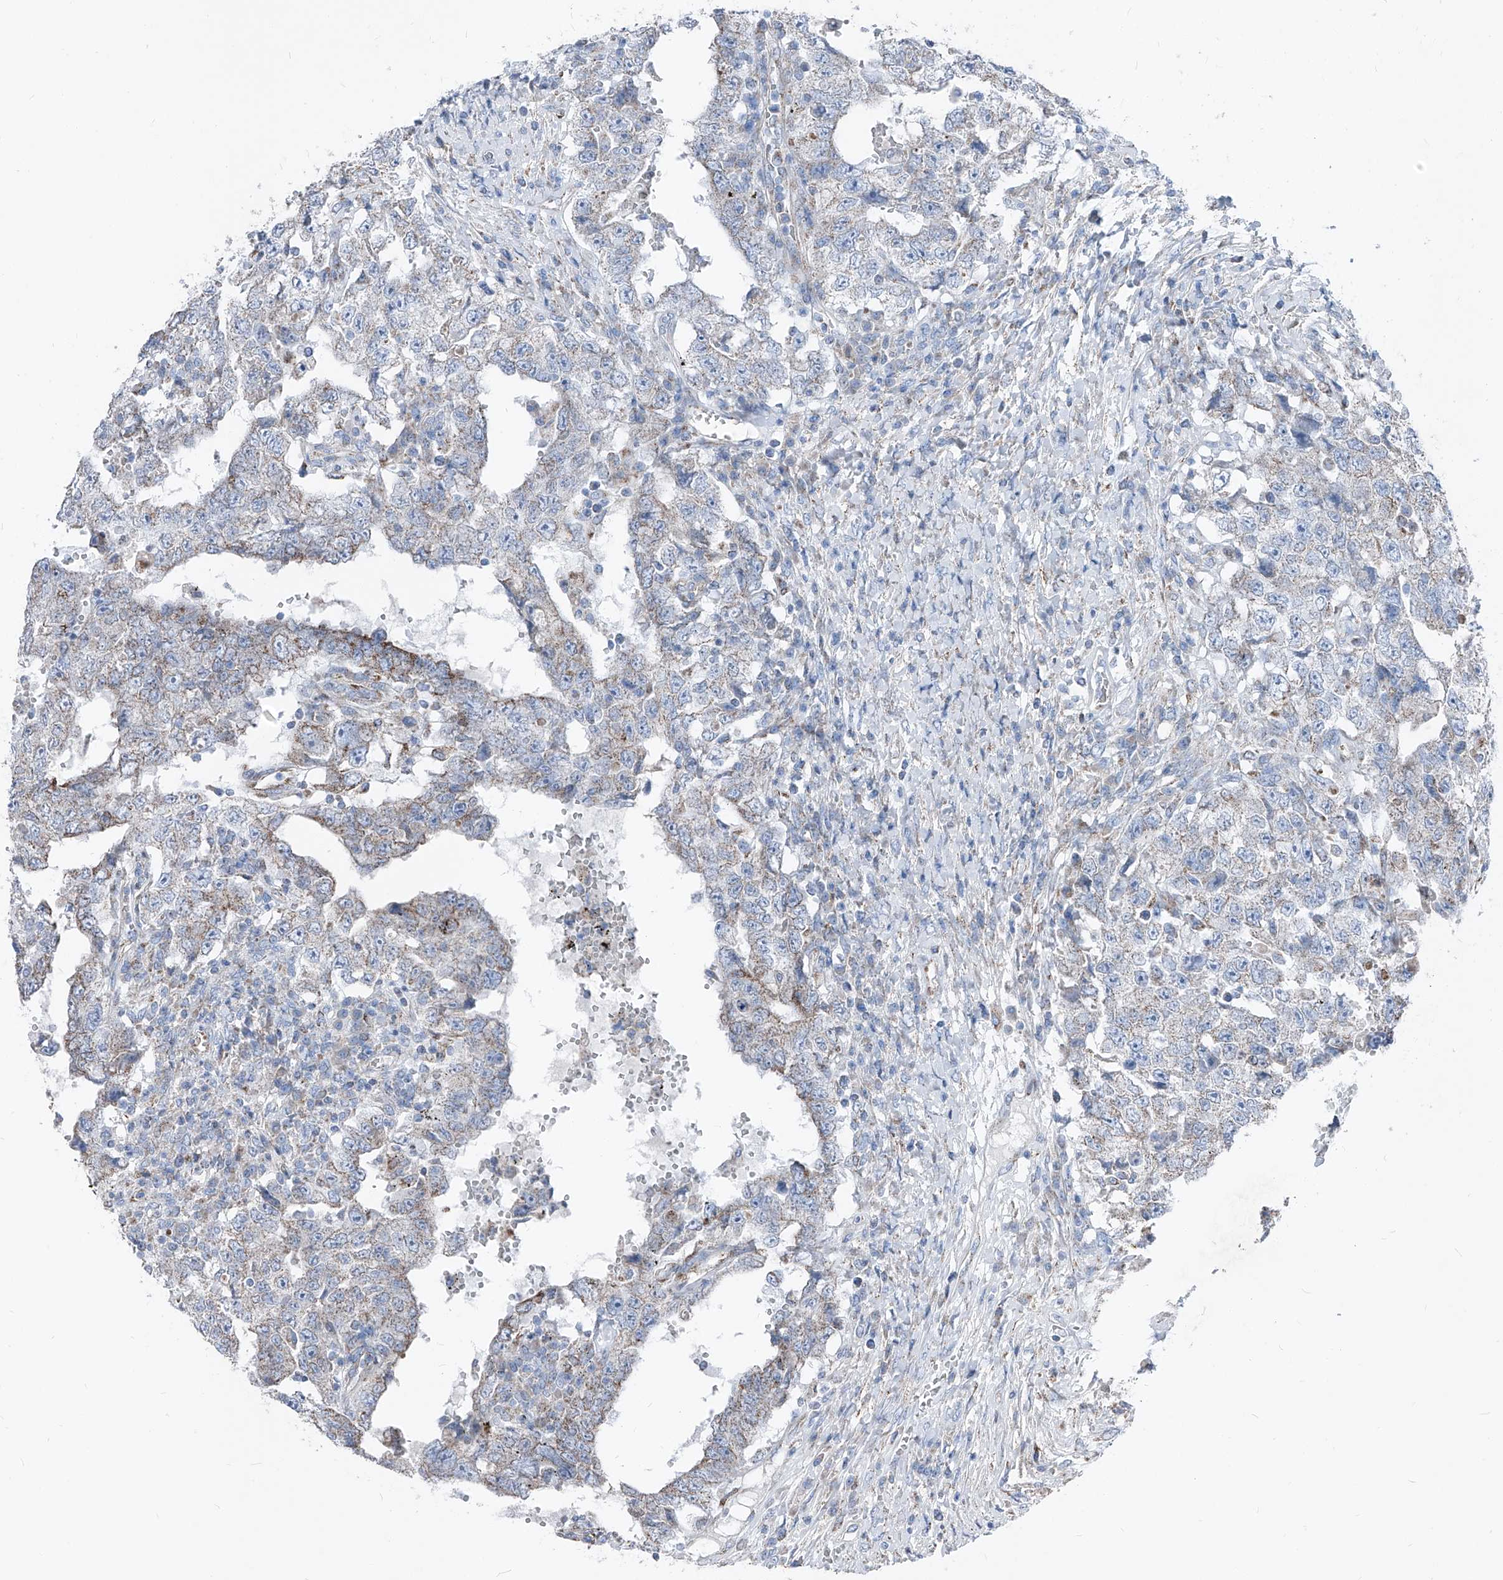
{"staining": {"intensity": "weak", "quantity": "<25%", "location": "cytoplasmic/membranous"}, "tissue": "testis cancer", "cell_type": "Tumor cells", "image_type": "cancer", "snomed": [{"axis": "morphology", "description": "Carcinoma, Embryonal, NOS"}, {"axis": "topography", "description": "Testis"}], "caption": "Immunohistochemical staining of human testis embryonal carcinoma exhibits no significant positivity in tumor cells. The staining was performed using DAB (3,3'-diaminobenzidine) to visualize the protein expression in brown, while the nuclei were stained in blue with hematoxylin (Magnification: 20x).", "gene": "AGPS", "patient": {"sex": "male", "age": 26}}